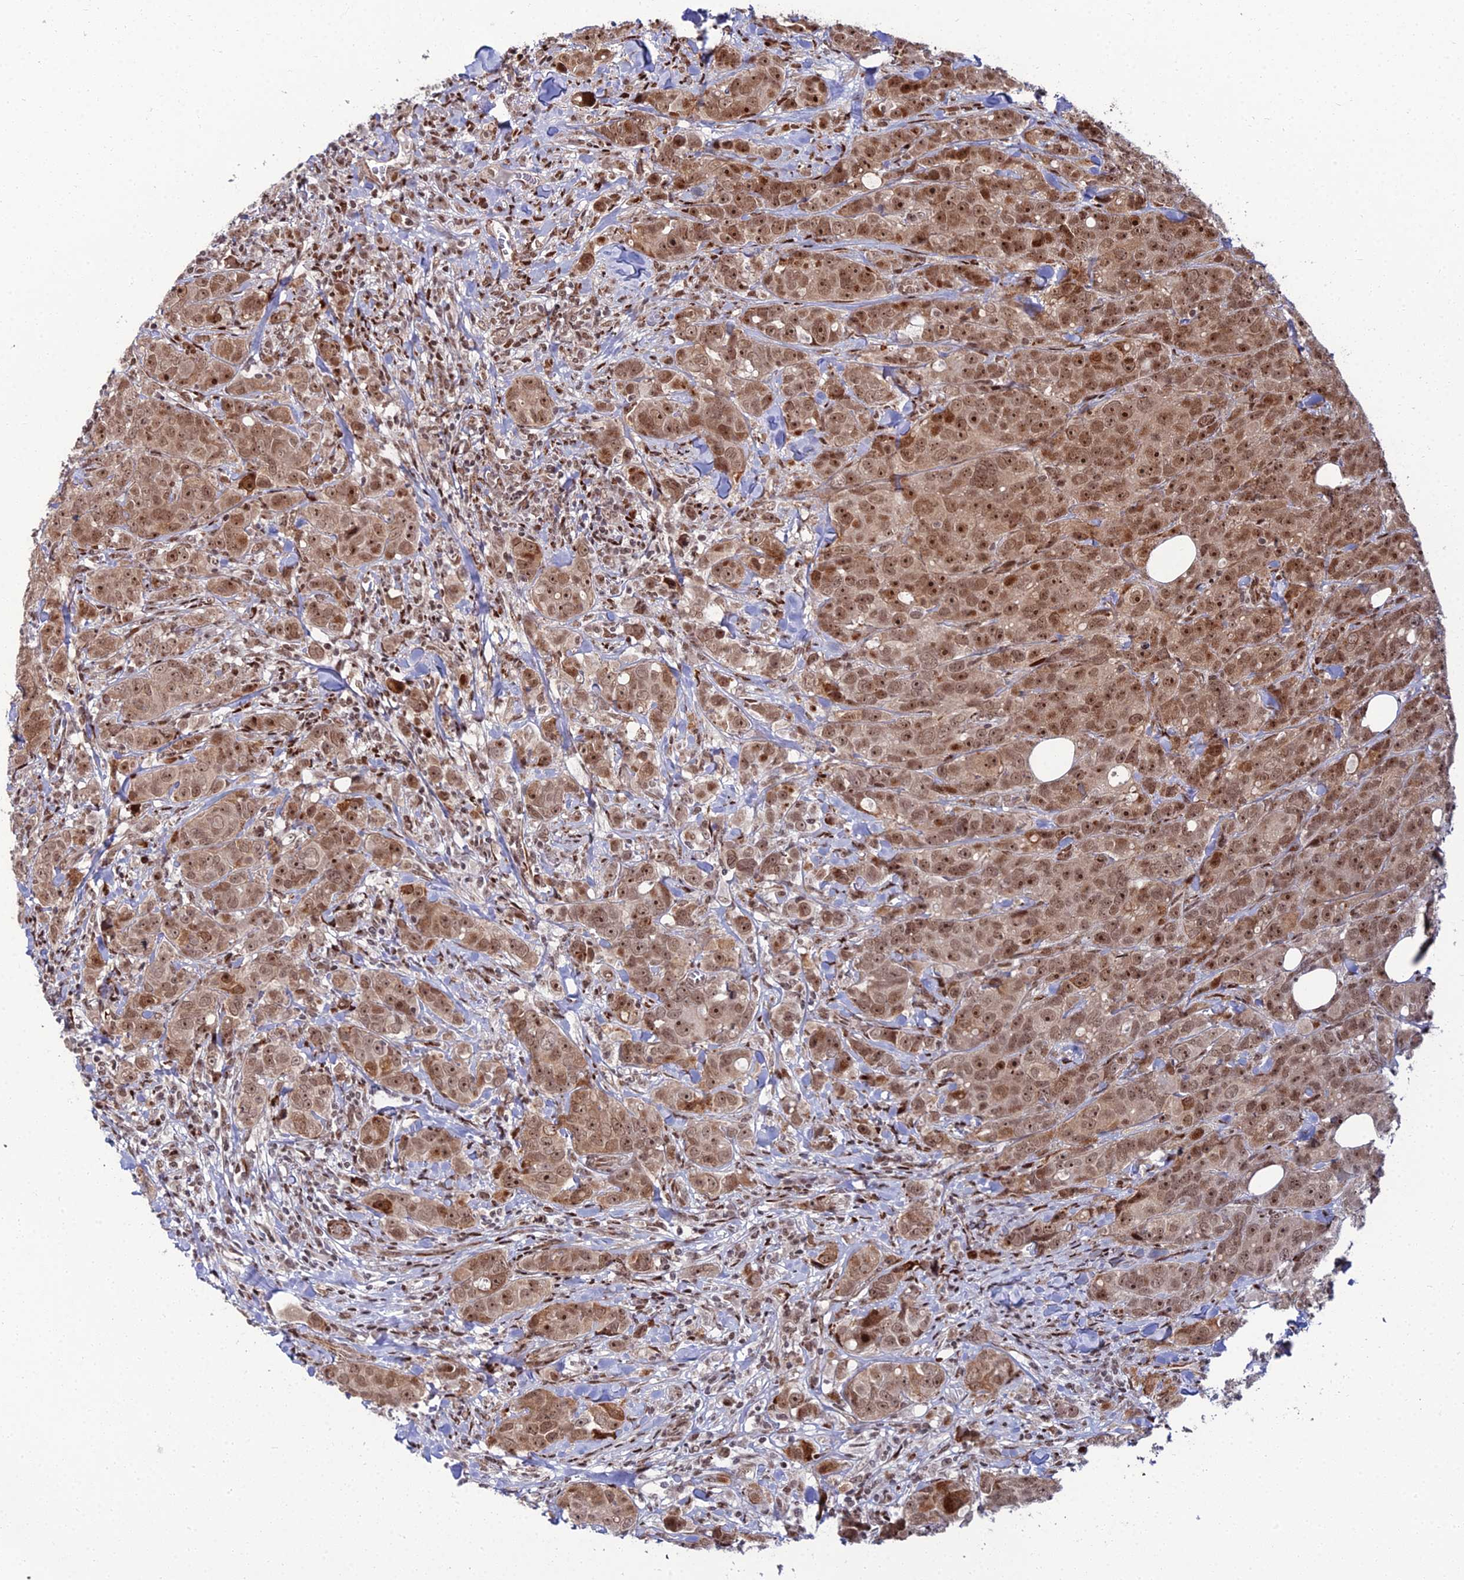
{"staining": {"intensity": "moderate", "quantity": ">75%", "location": "nuclear"}, "tissue": "breast cancer", "cell_type": "Tumor cells", "image_type": "cancer", "snomed": [{"axis": "morphology", "description": "Duct carcinoma"}, {"axis": "topography", "description": "Breast"}], "caption": "Approximately >75% of tumor cells in human infiltrating ductal carcinoma (breast) show moderate nuclear protein expression as visualized by brown immunohistochemical staining.", "gene": "ZNF668", "patient": {"sex": "female", "age": 43}}